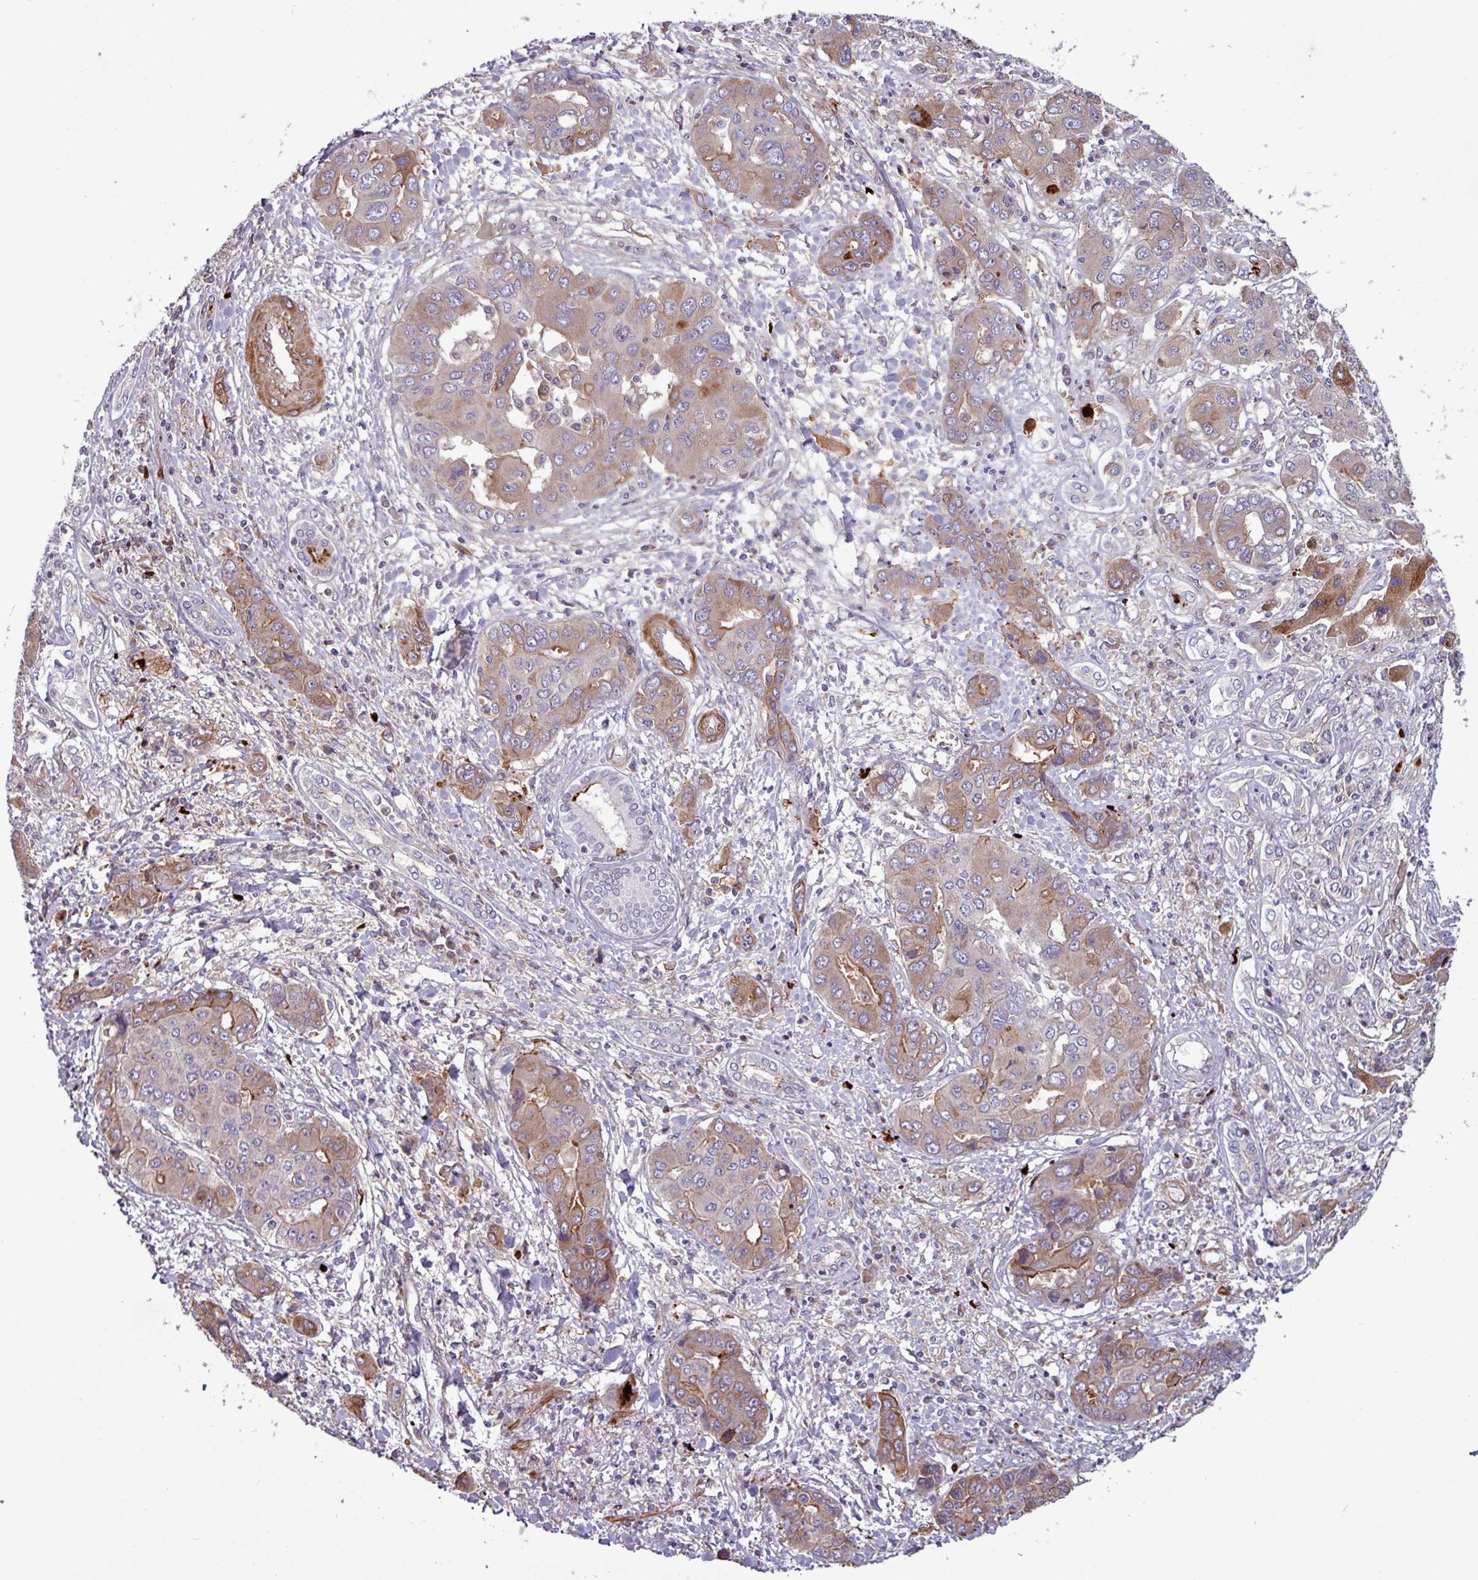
{"staining": {"intensity": "moderate", "quantity": "<25%", "location": "cytoplasmic/membranous"}, "tissue": "liver cancer", "cell_type": "Tumor cells", "image_type": "cancer", "snomed": [{"axis": "morphology", "description": "Cholangiocarcinoma"}, {"axis": "topography", "description": "Liver"}], "caption": "Liver cholangiocarcinoma stained with a protein marker displays moderate staining in tumor cells.", "gene": "PCED1A", "patient": {"sex": "male", "age": 67}}